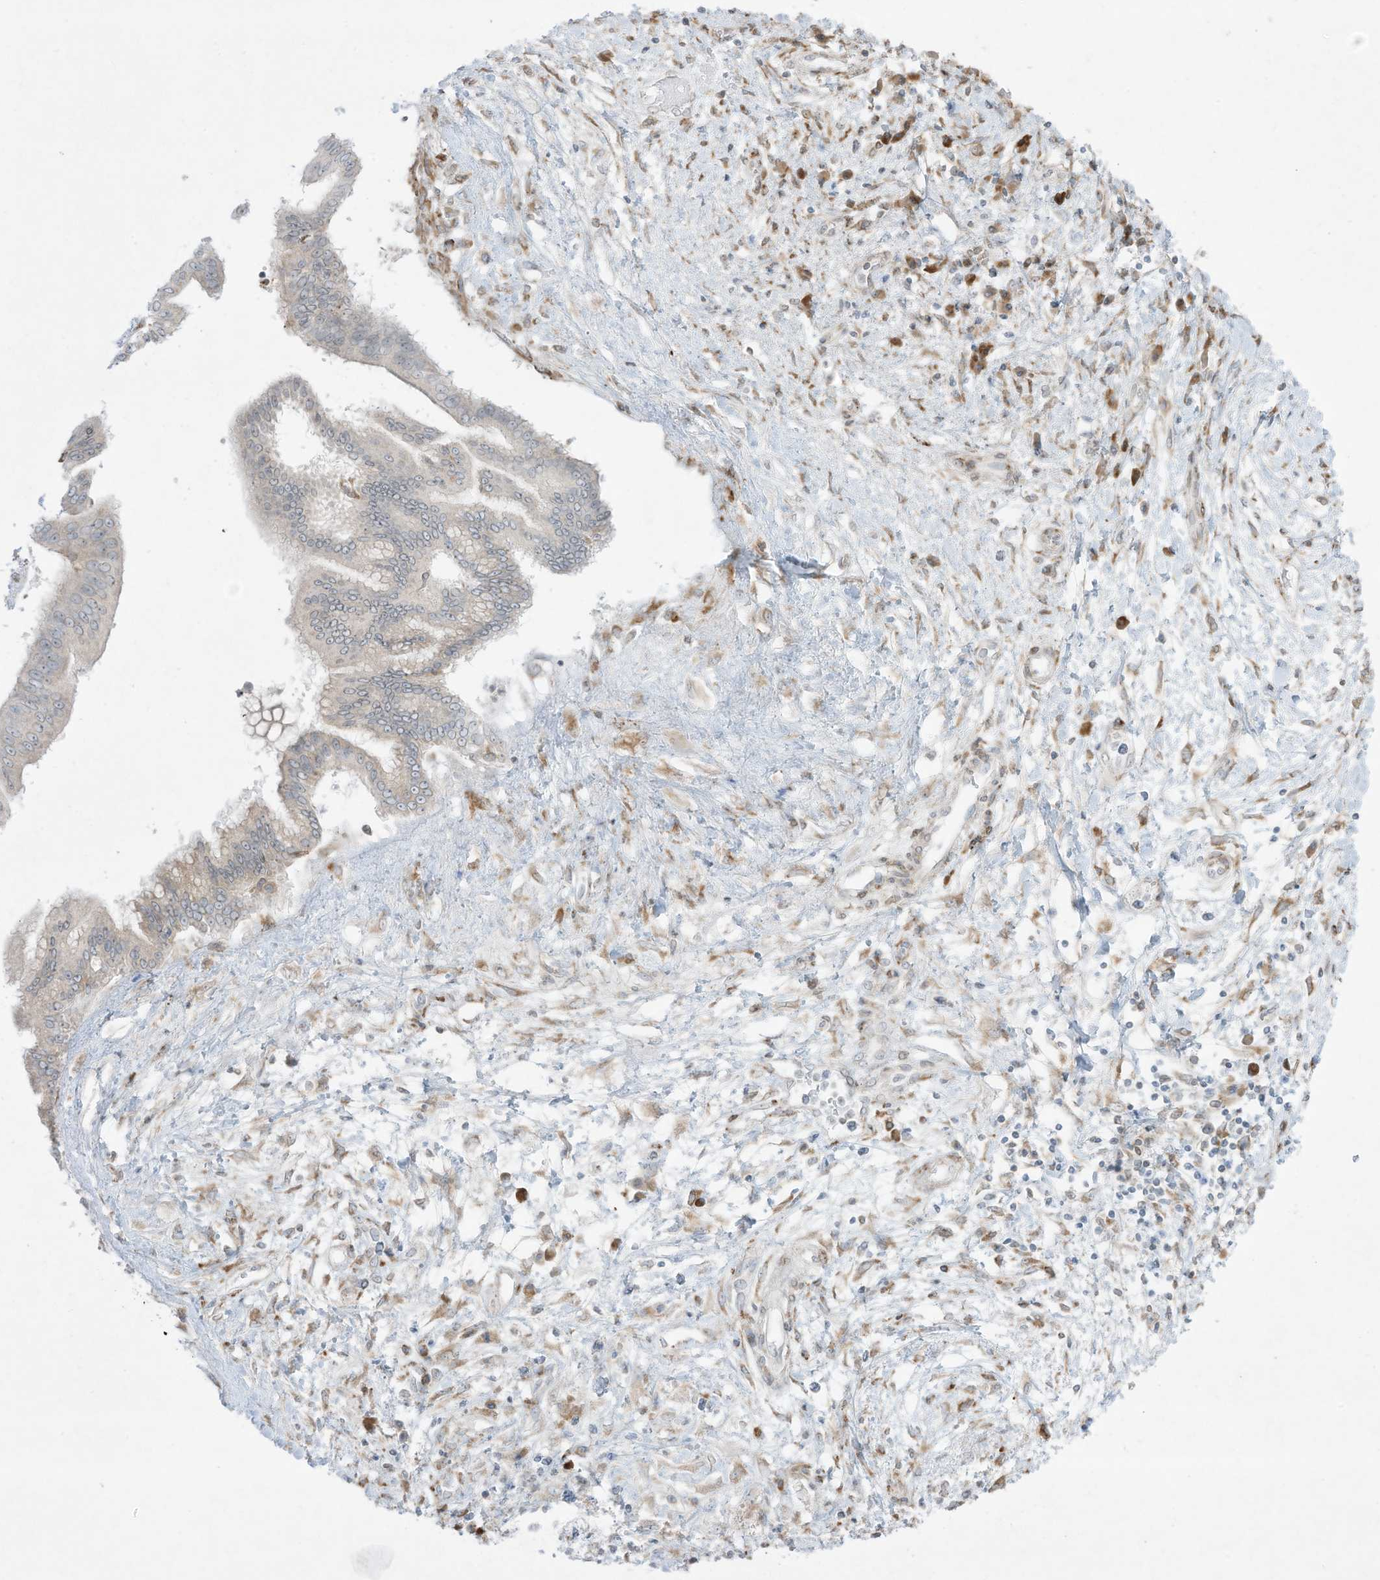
{"staining": {"intensity": "negative", "quantity": "none", "location": "none"}, "tissue": "pancreatic cancer", "cell_type": "Tumor cells", "image_type": "cancer", "snomed": [{"axis": "morphology", "description": "Adenocarcinoma, NOS"}, {"axis": "topography", "description": "Pancreas"}], "caption": "High power microscopy micrograph of an immunohistochemistry histopathology image of pancreatic cancer (adenocarcinoma), revealing no significant staining in tumor cells.", "gene": "PTK6", "patient": {"sex": "female", "age": 56}}